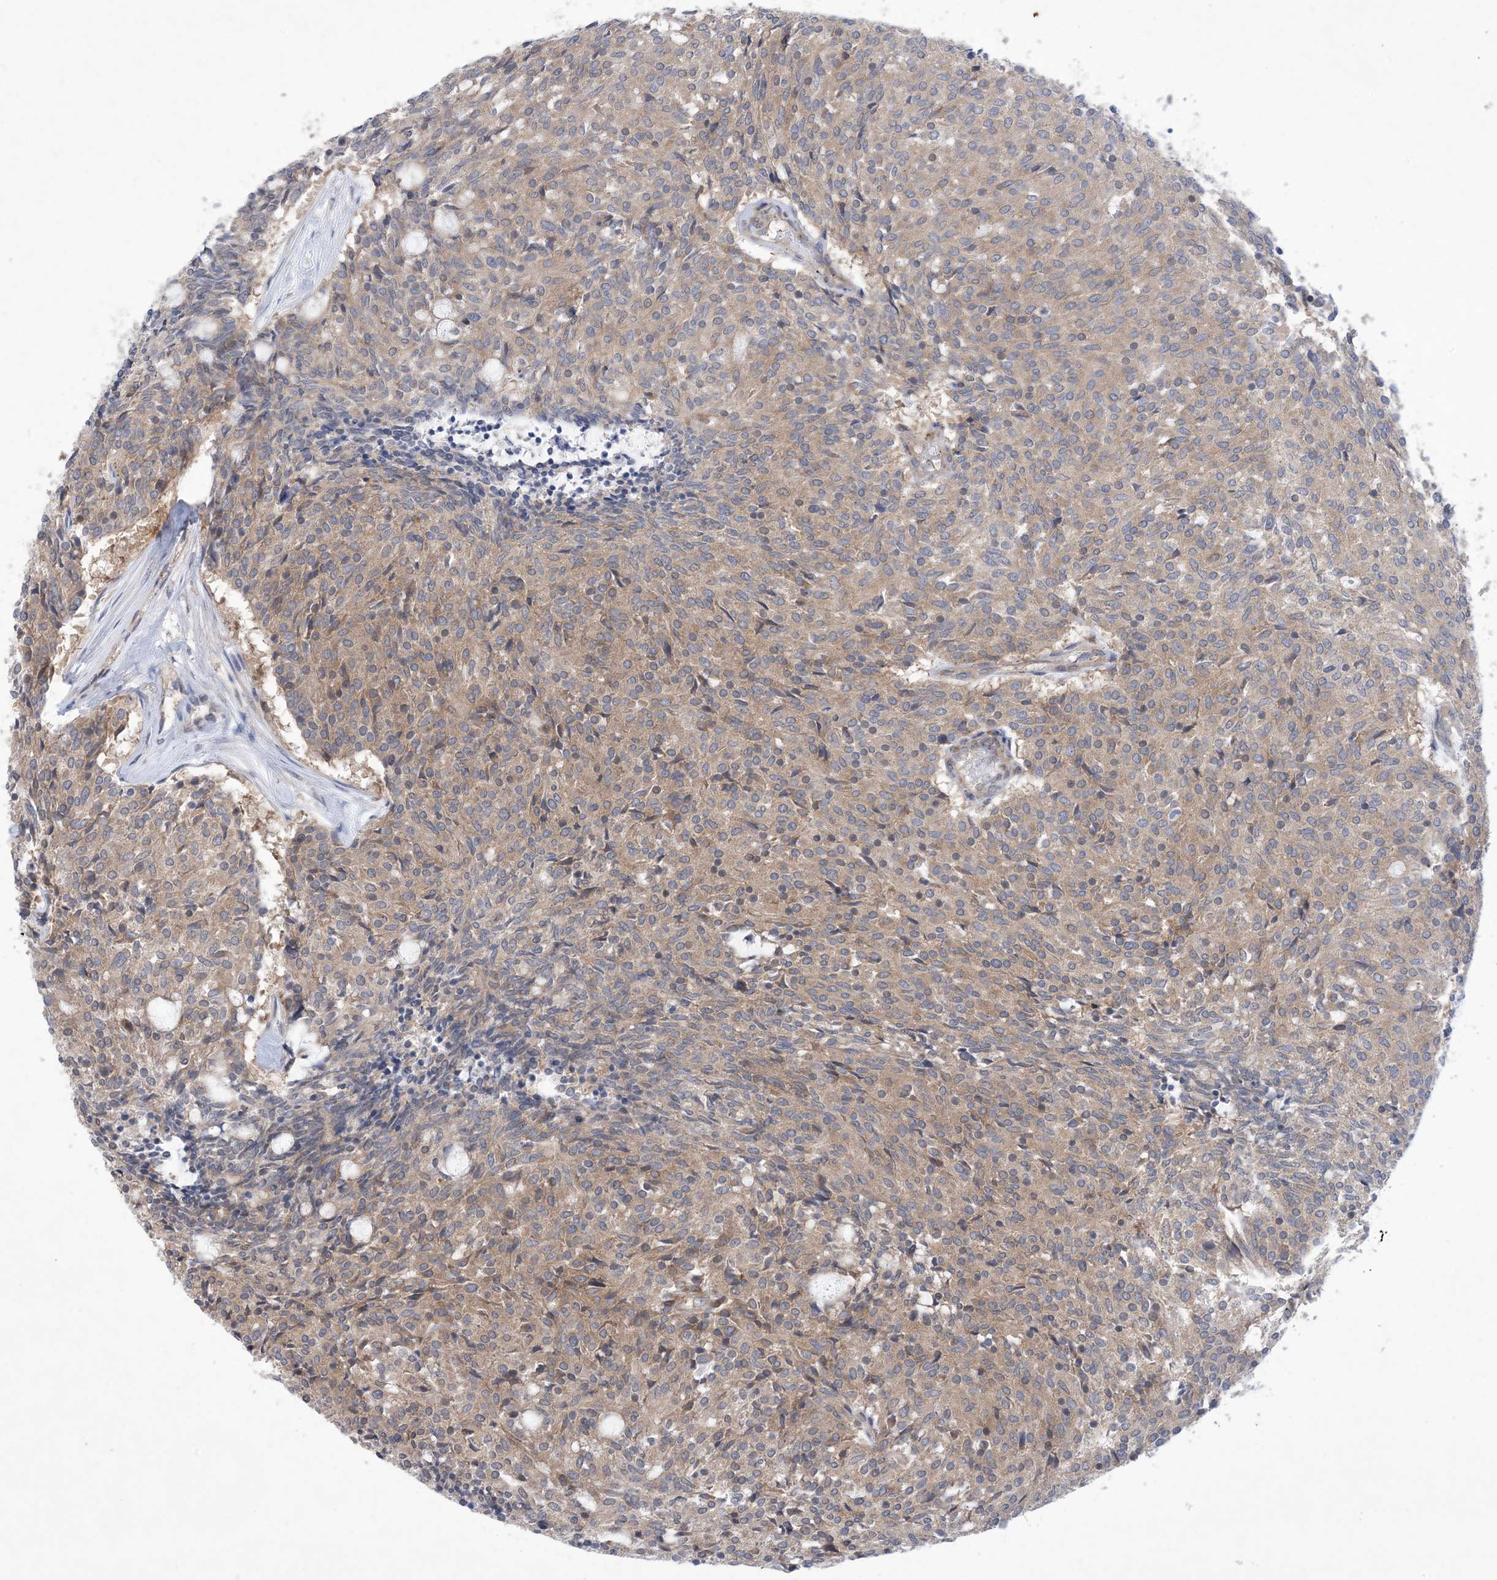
{"staining": {"intensity": "weak", "quantity": ">75%", "location": "cytoplasmic/membranous"}, "tissue": "carcinoid", "cell_type": "Tumor cells", "image_type": "cancer", "snomed": [{"axis": "morphology", "description": "Carcinoid, malignant, NOS"}, {"axis": "topography", "description": "Pancreas"}], "caption": "DAB (3,3'-diaminobenzidine) immunohistochemical staining of carcinoid (malignant) displays weak cytoplasmic/membranous protein staining in approximately >75% of tumor cells. (DAB = brown stain, brightfield microscopy at high magnification).", "gene": "EHBP1", "patient": {"sex": "female", "age": 54}}